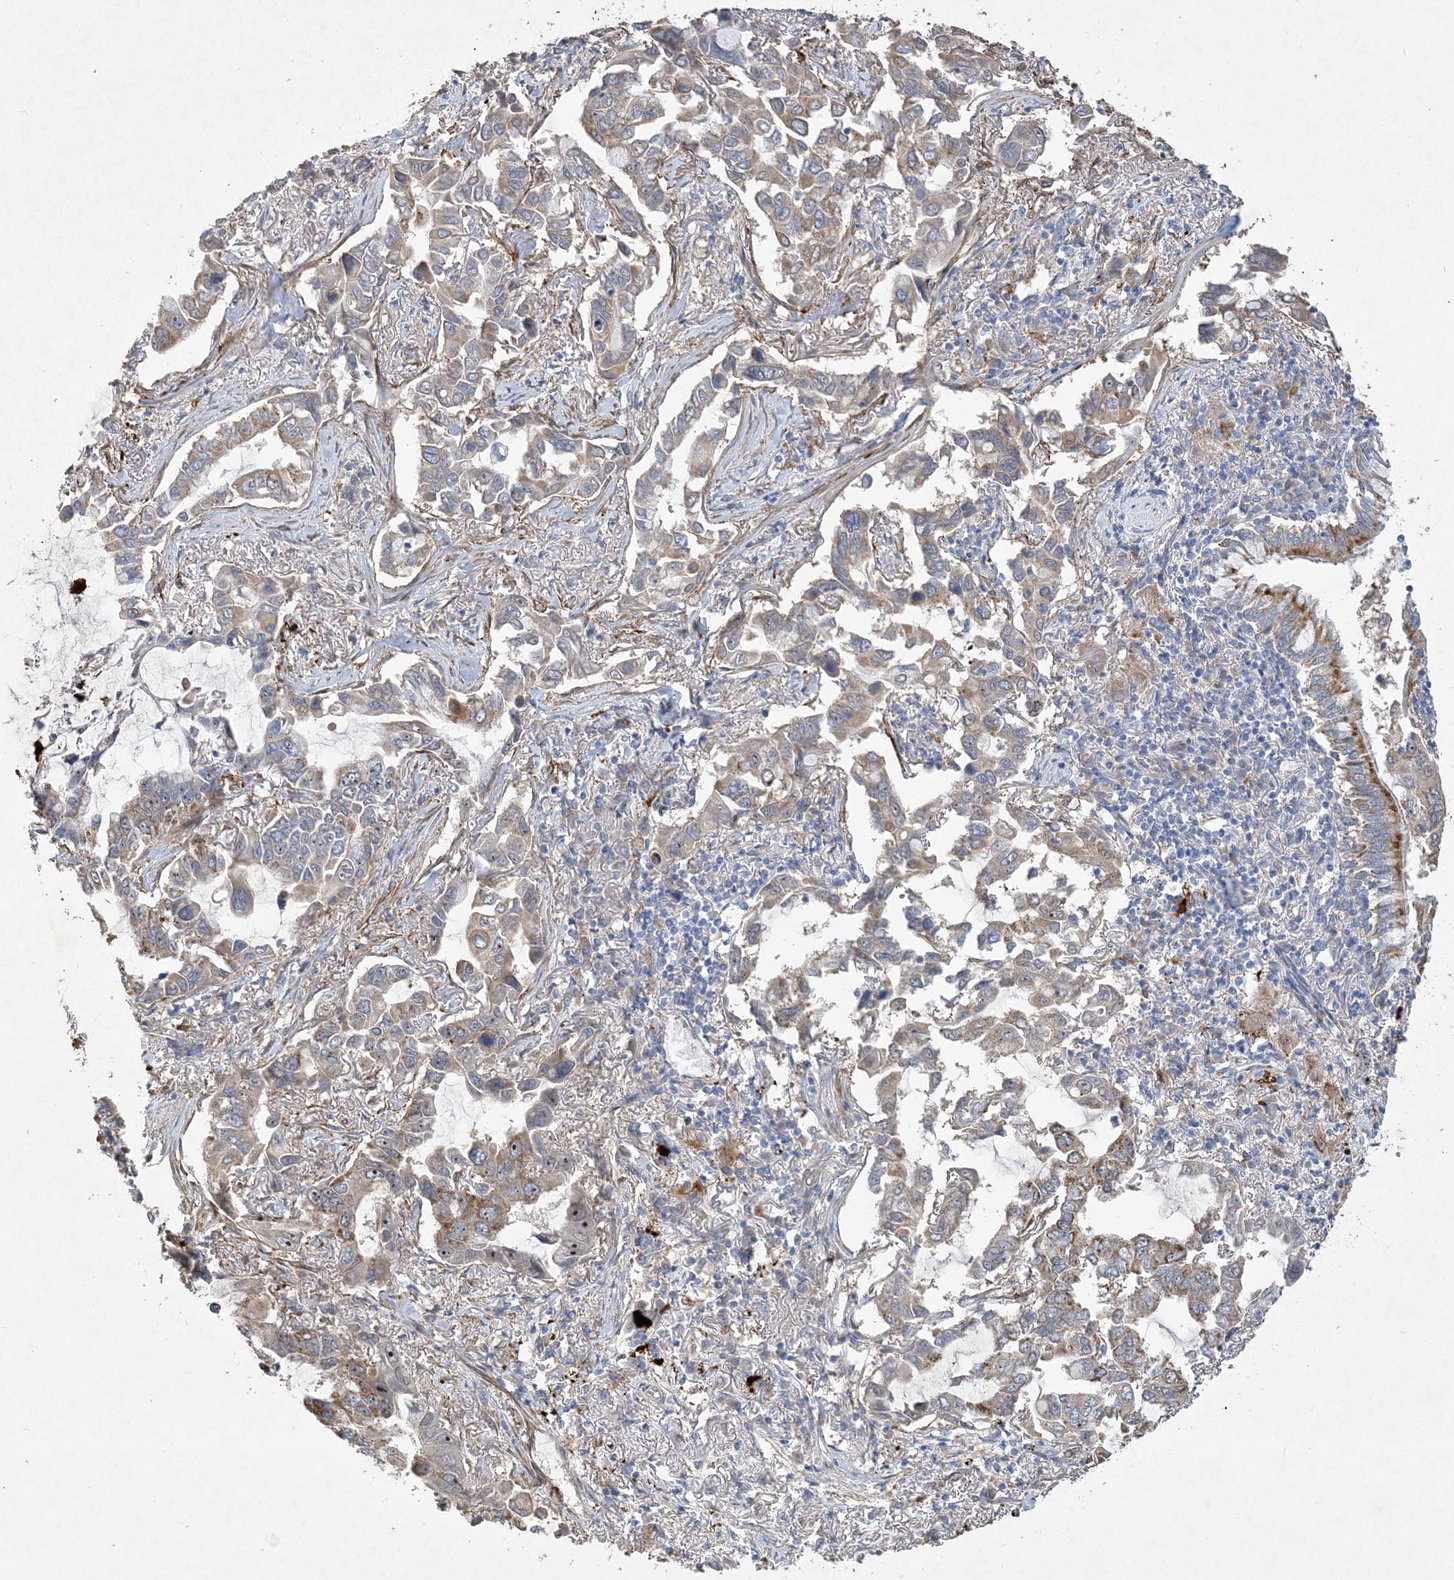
{"staining": {"intensity": "moderate", "quantity": "<25%", "location": "cytoplasmic/membranous,nuclear"}, "tissue": "lung cancer", "cell_type": "Tumor cells", "image_type": "cancer", "snomed": [{"axis": "morphology", "description": "Adenocarcinoma, NOS"}, {"axis": "topography", "description": "Lung"}], "caption": "Lung cancer (adenocarcinoma) stained with a protein marker reveals moderate staining in tumor cells.", "gene": "FEZ2", "patient": {"sex": "male", "age": 64}}